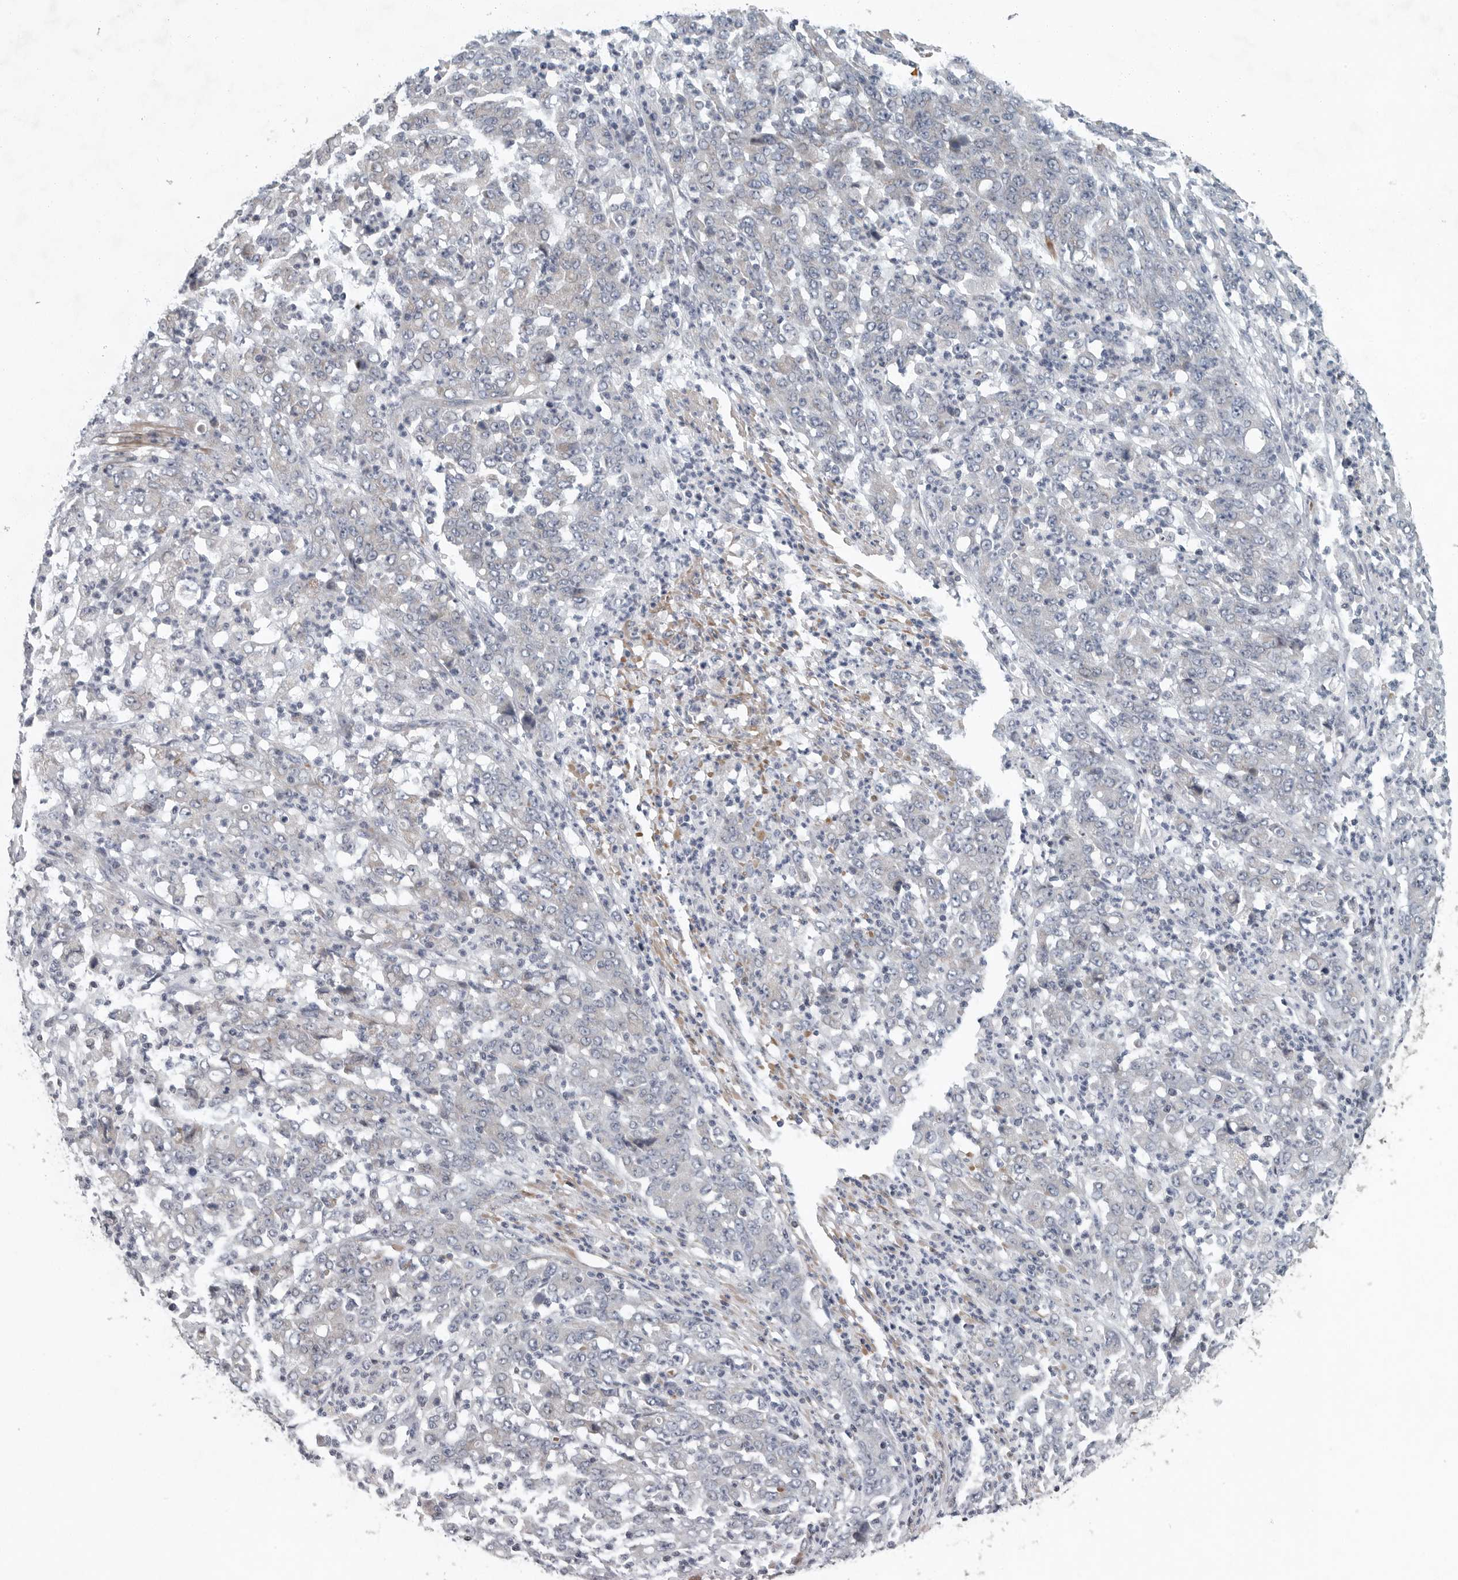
{"staining": {"intensity": "negative", "quantity": "none", "location": "none"}, "tissue": "stomach cancer", "cell_type": "Tumor cells", "image_type": "cancer", "snomed": [{"axis": "morphology", "description": "Adenocarcinoma, NOS"}, {"axis": "topography", "description": "Stomach, lower"}], "caption": "A micrograph of human stomach cancer (adenocarcinoma) is negative for staining in tumor cells.", "gene": "MPP3", "patient": {"sex": "female", "age": 71}}